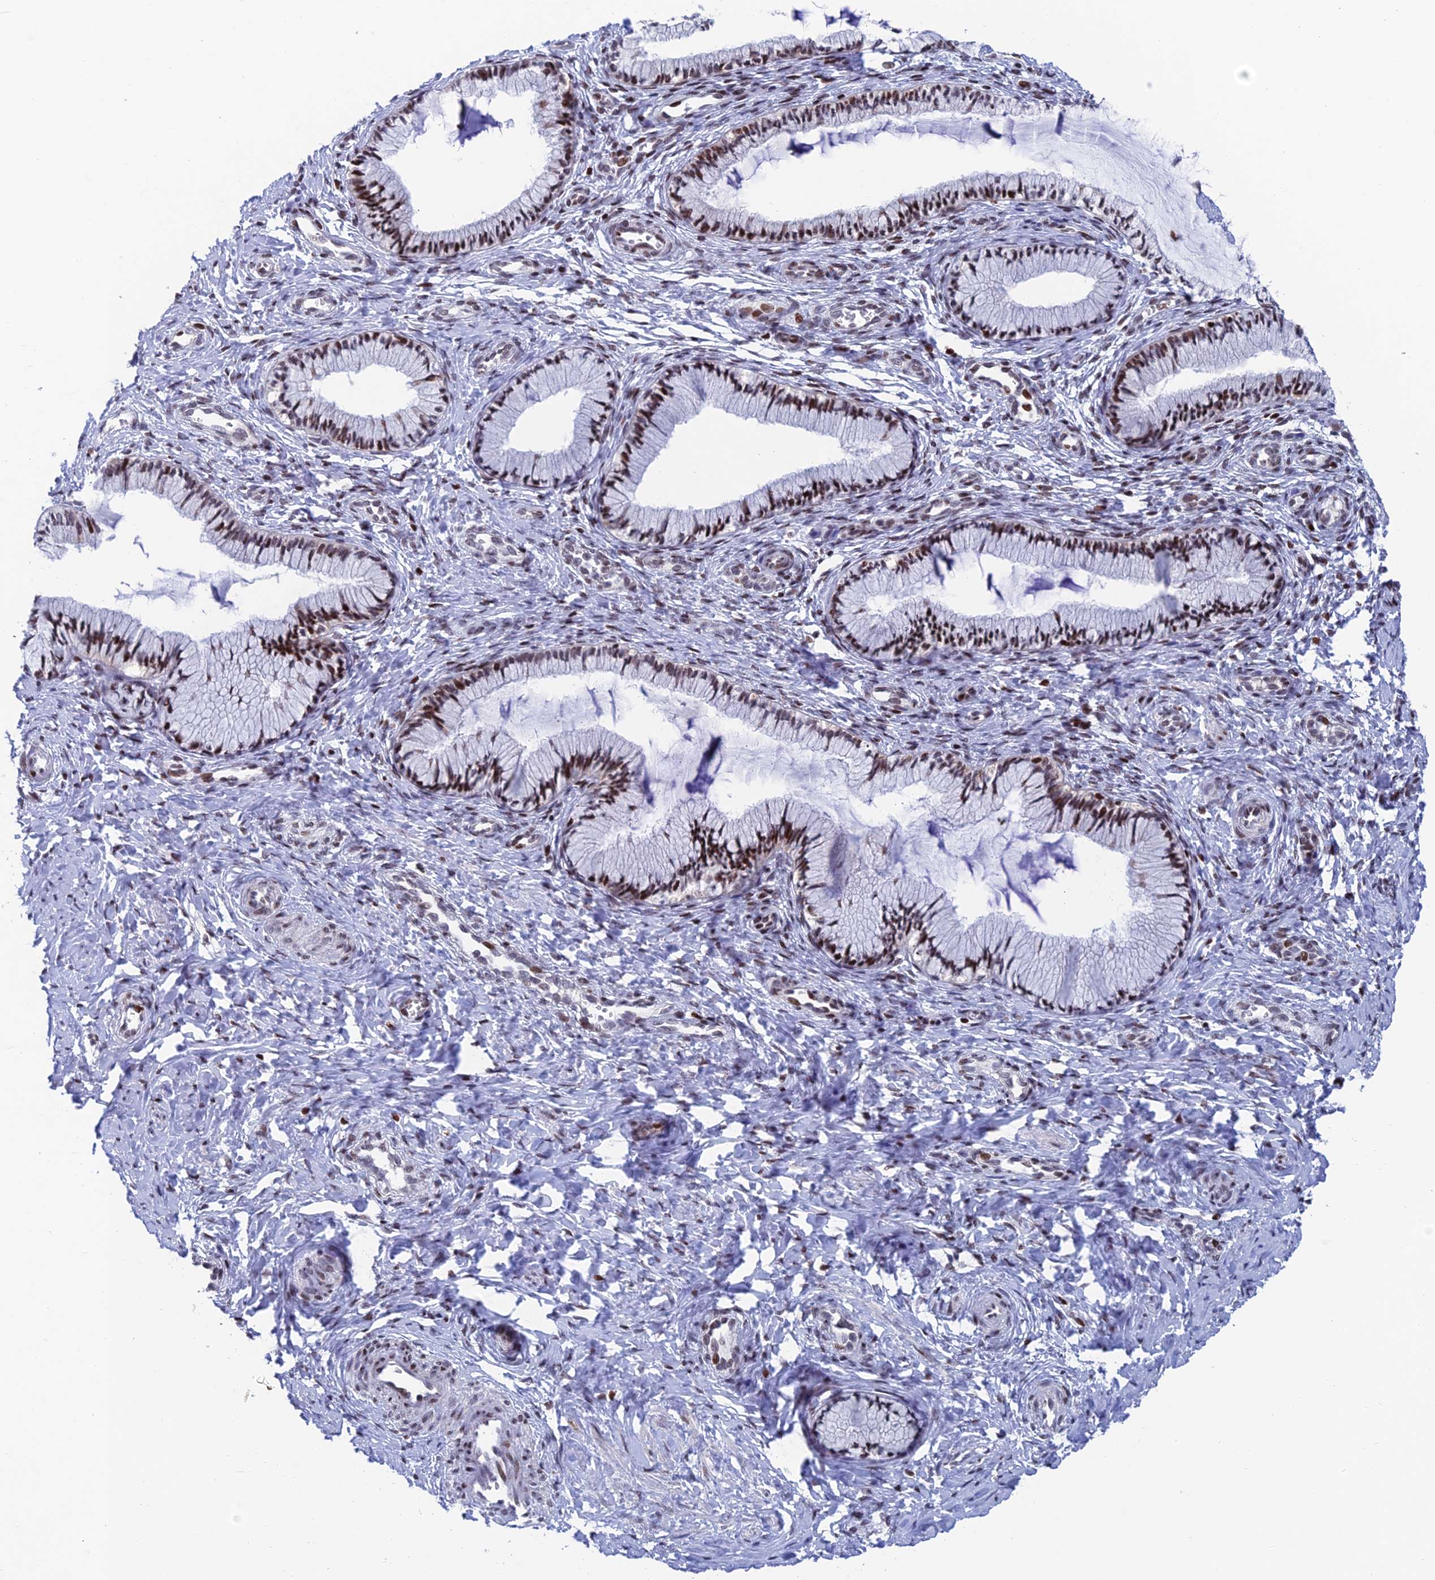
{"staining": {"intensity": "moderate", "quantity": "25%-75%", "location": "nuclear"}, "tissue": "cervix", "cell_type": "Glandular cells", "image_type": "normal", "snomed": [{"axis": "morphology", "description": "Normal tissue, NOS"}, {"axis": "topography", "description": "Cervix"}], "caption": "DAB (3,3'-diaminobenzidine) immunohistochemical staining of unremarkable cervix displays moderate nuclear protein positivity in about 25%-75% of glandular cells.", "gene": "AFF3", "patient": {"sex": "female", "age": 27}}